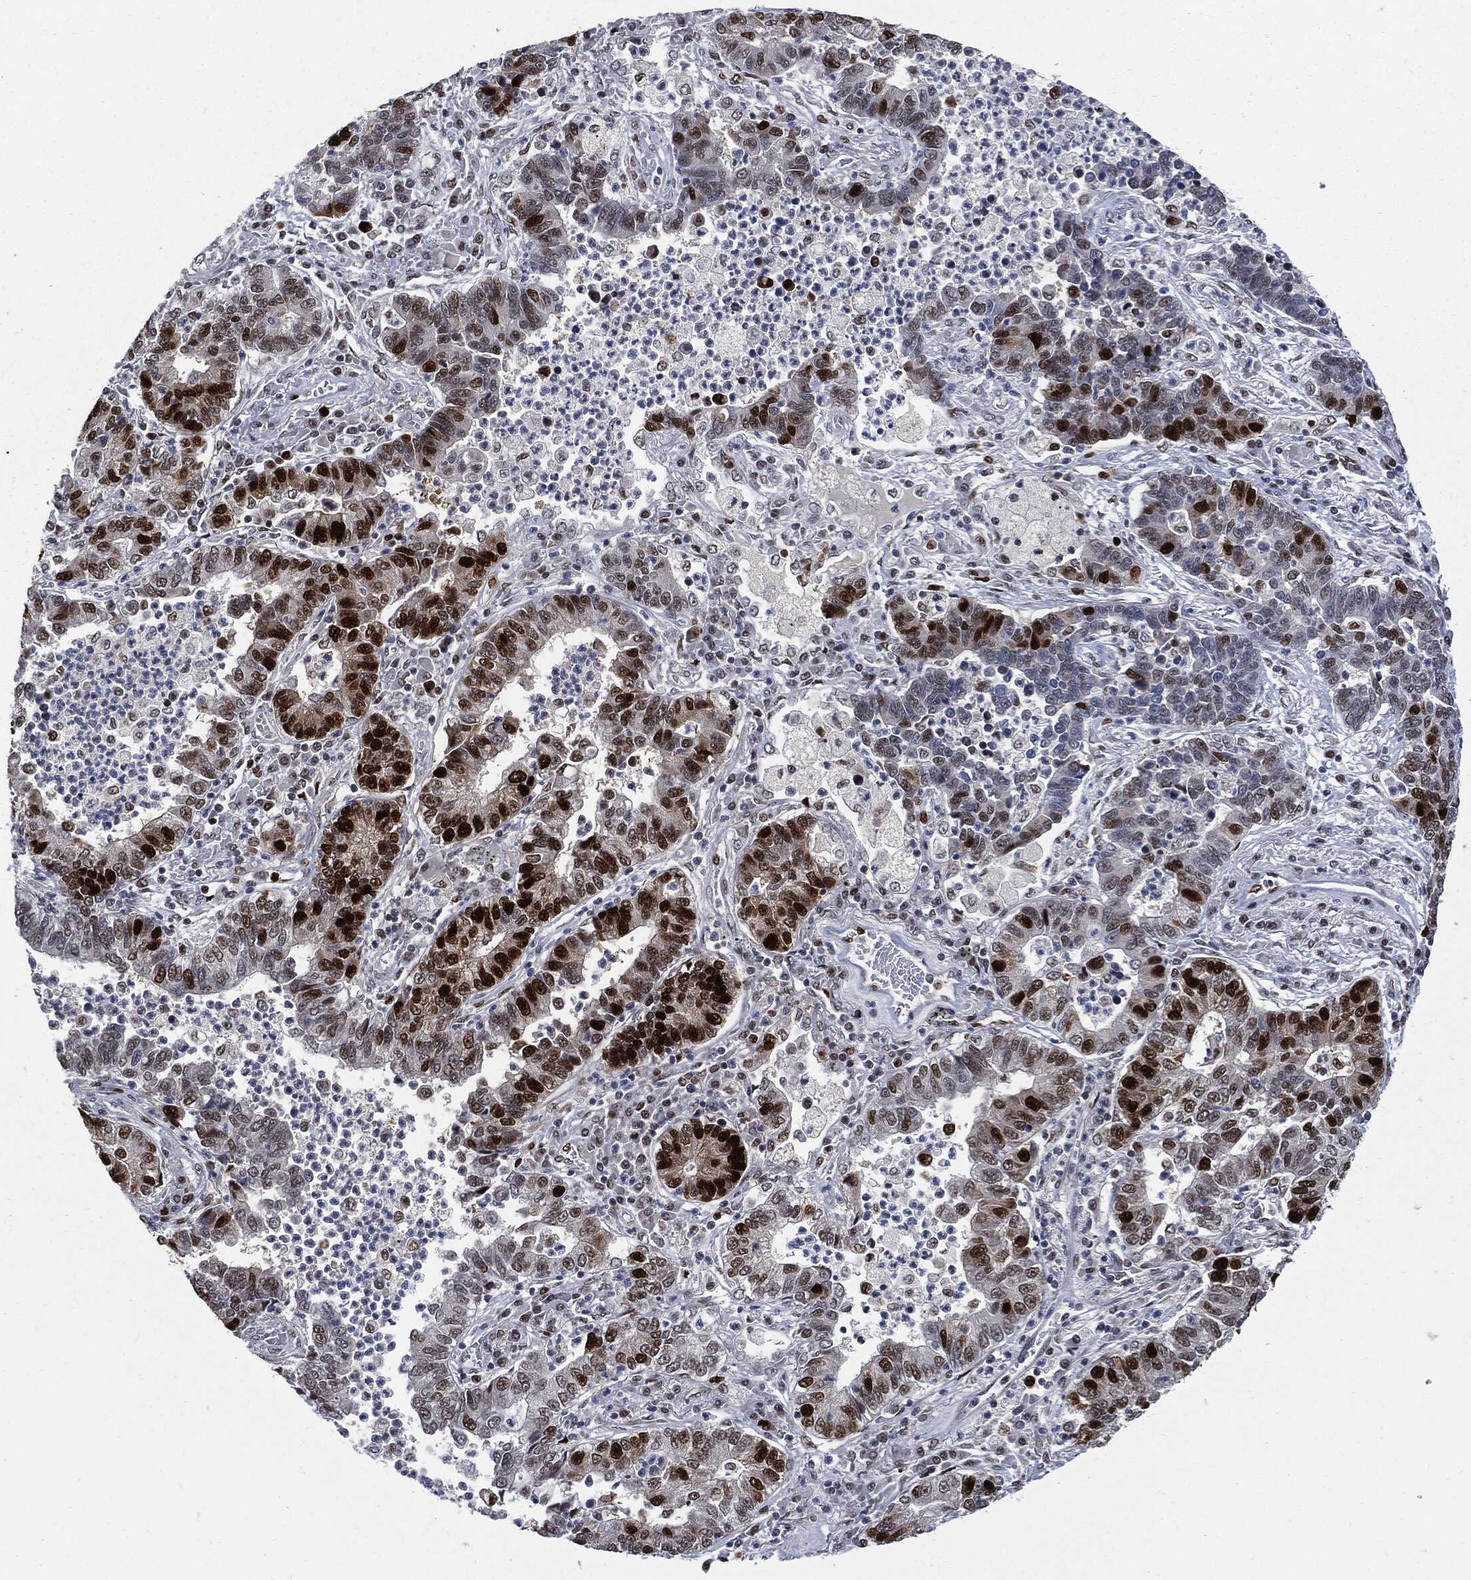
{"staining": {"intensity": "strong", "quantity": "<25%", "location": "nuclear"}, "tissue": "lung cancer", "cell_type": "Tumor cells", "image_type": "cancer", "snomed": [{"axis": "morphology", "description": "Adenocarcinoma, NOS"}, {"axis": "topography", "description": "Lung"}], "caption": "Lung cancer (adenocarcinoma) stained with a protein marker exhibits strong staining in tumor cells.", "gene": "PCNA", "patient": {"sex": "female", "age": 57}}